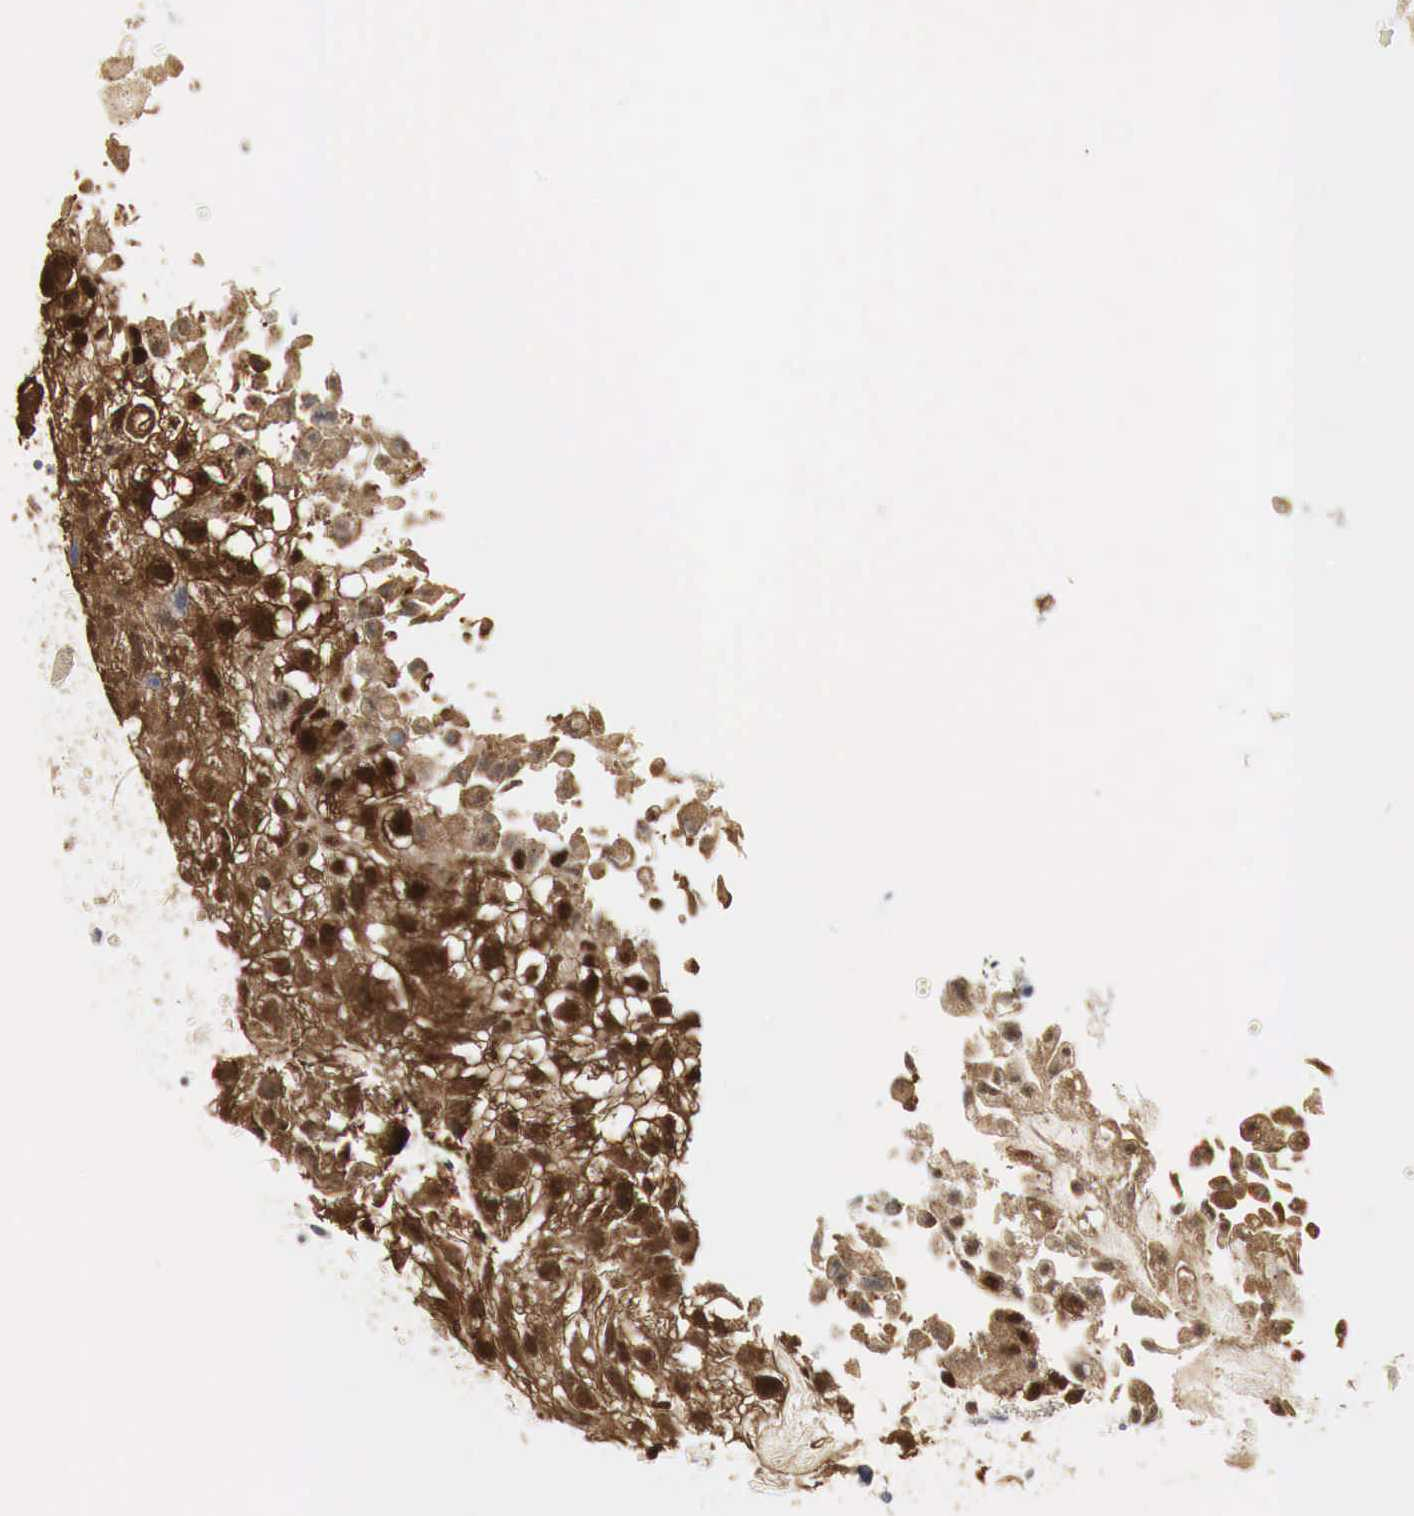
{"staining": {"intensity": "moderate", "quantity": ">75%", "location": "cytoplasmic/membranous,nuclear"}, "tissue": "urothelial cancer", "cell_type": "Tumor cells", "image_type": "cancer", "snomed": [{"axis": "morphology", "description": "Urothelial carcinoma, High grade"}, {"axis": "topography", "description": "Urinary bladder"}], "caption": "Protein staining displays moderate cytoplasmic/membranous and nuclear positivity in approximately >75% of tumor cells in high-grade urothelial carcinoma.", "gene": "SPIN1", "patient": {"sex": "male", "age": 56}}